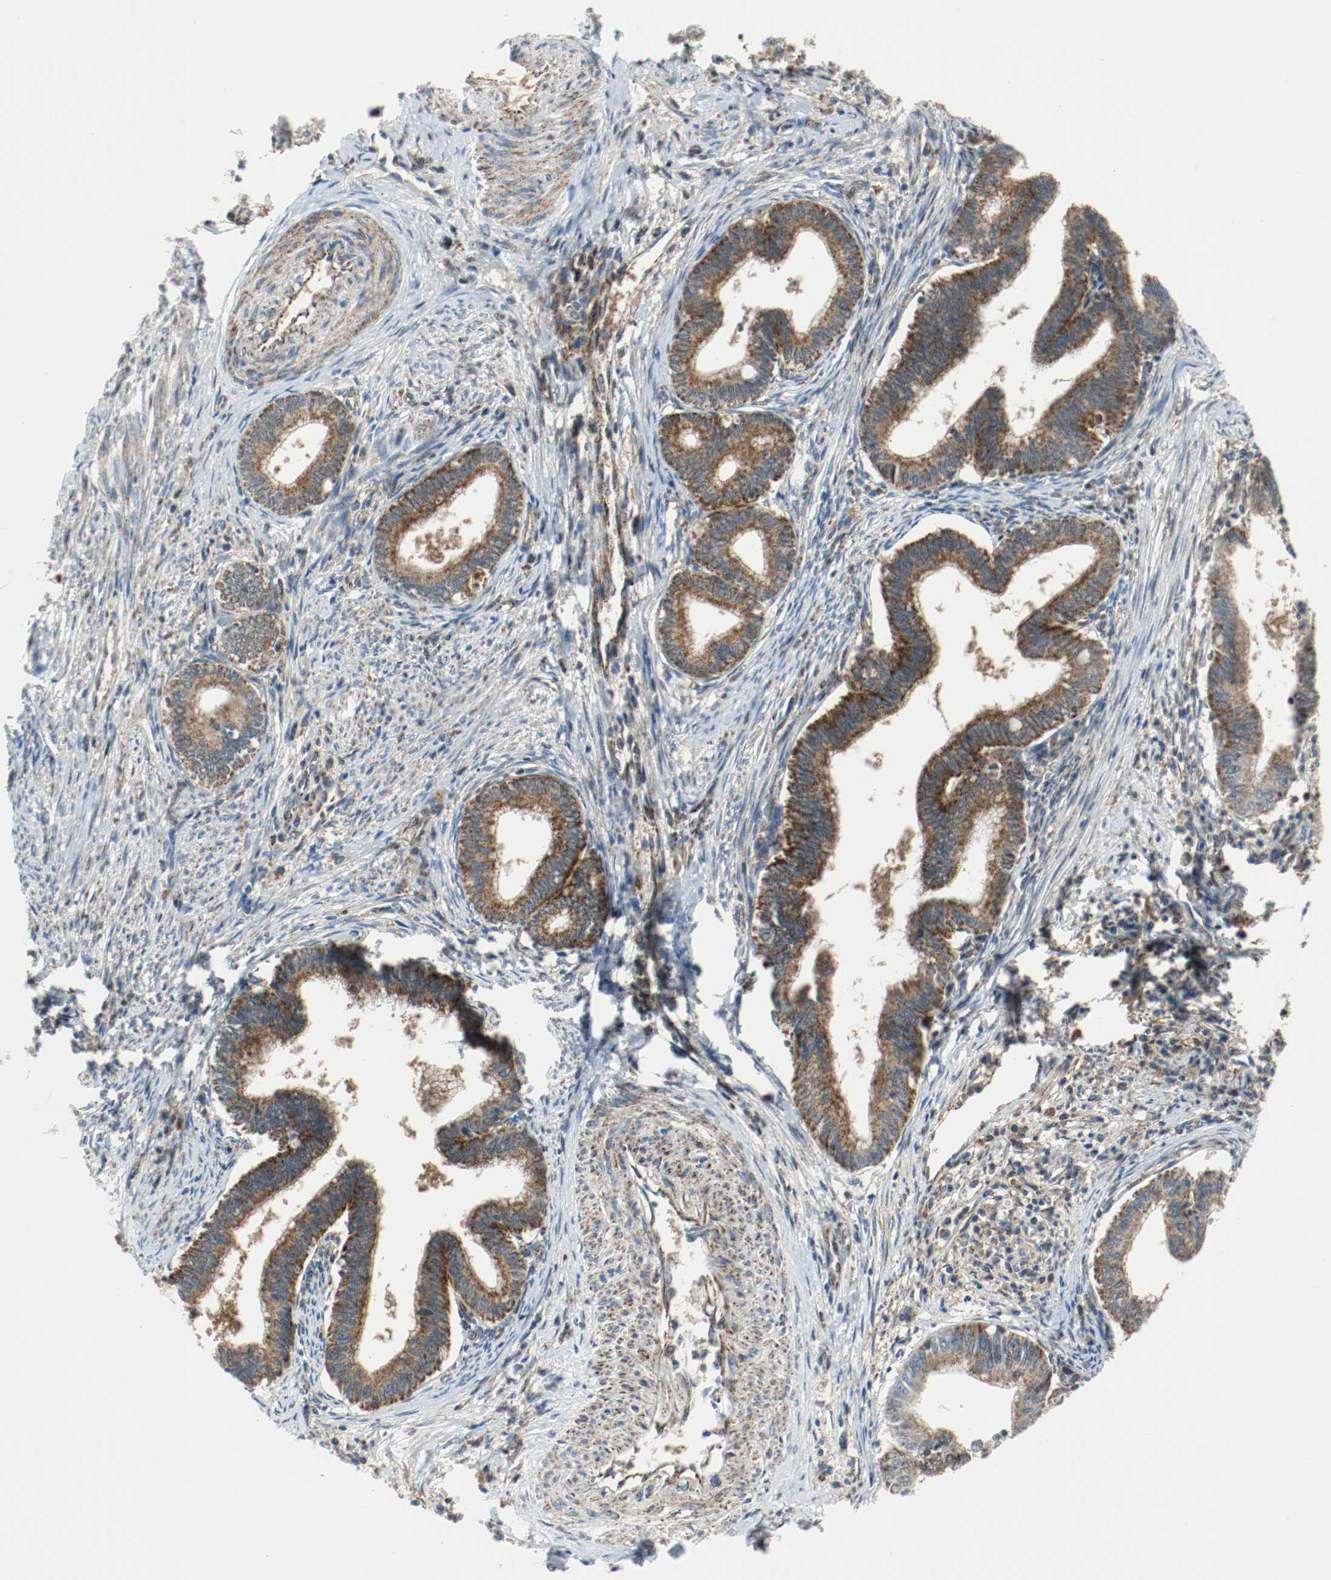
{"staining": {"intensity": "strong", "quantity": ">75%", "location": "cytoplasmic/membranous"}, "tissue": "cervical cancer", "cell_type": "Tumor cells", "image_type": "cancer", "snomed": [{"axis": "morphology", "description": "Adenocarcinoma, NOS"}, {"axis": "topography", "description": "Cervix"}], "caption": "High-magnification brightfield microscopy of adenocarcinoma (cervical) stained with DAB (3,3'-diaminobenzidine) (brown) and counterstained with hematoxylin (blue). tumor cells exhibit strong cytoplasmic/membranous positivity is appreciated in about>75% of cells.", "gene": "TXNRD1", "patient": {"sex": "female", "age": 36}}